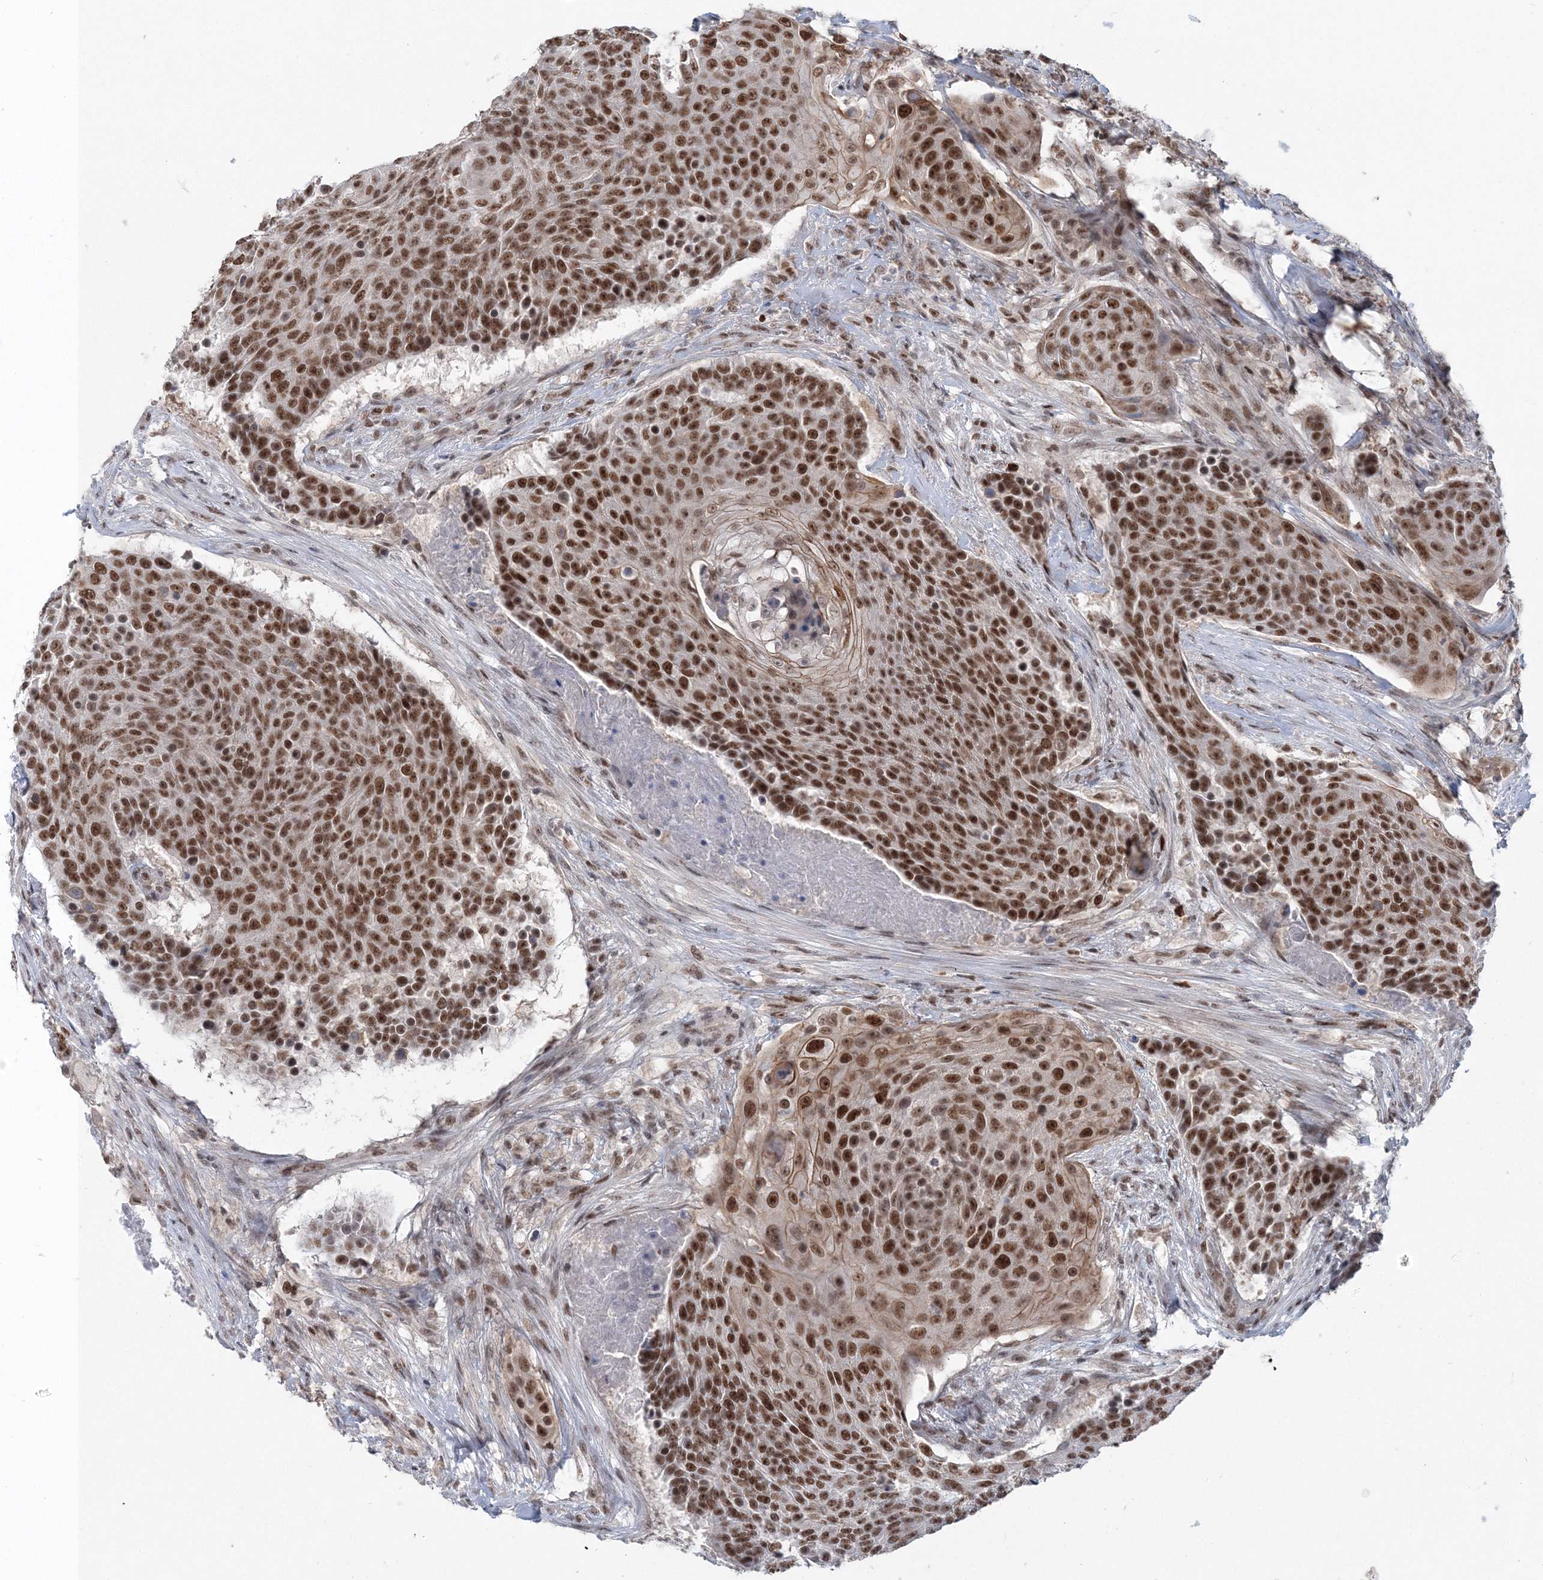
{"staining": {"intensity": "moderate", "quantity": ">75%", "location": "nuclear"}, "tissue": "urothelial cancer", "cell_type": "Tumor cells", "image_type": "cancer", "snomed": [{"axis": "morphology", "description": "Urothelial carcinoma, High grade"}, {"axis": "topography", "description": "Urinary bladder"}], "caption": "Immunohistochemical staining of human urothelial cancer demonstrates medium levels of moderate nuclear positivity in approximately >75% of tumor cells. (DAB IHC with brightfield microscopy, high magnification).", "gene": "PDS5A", "patient": {"sex": "female", "age": 63}}